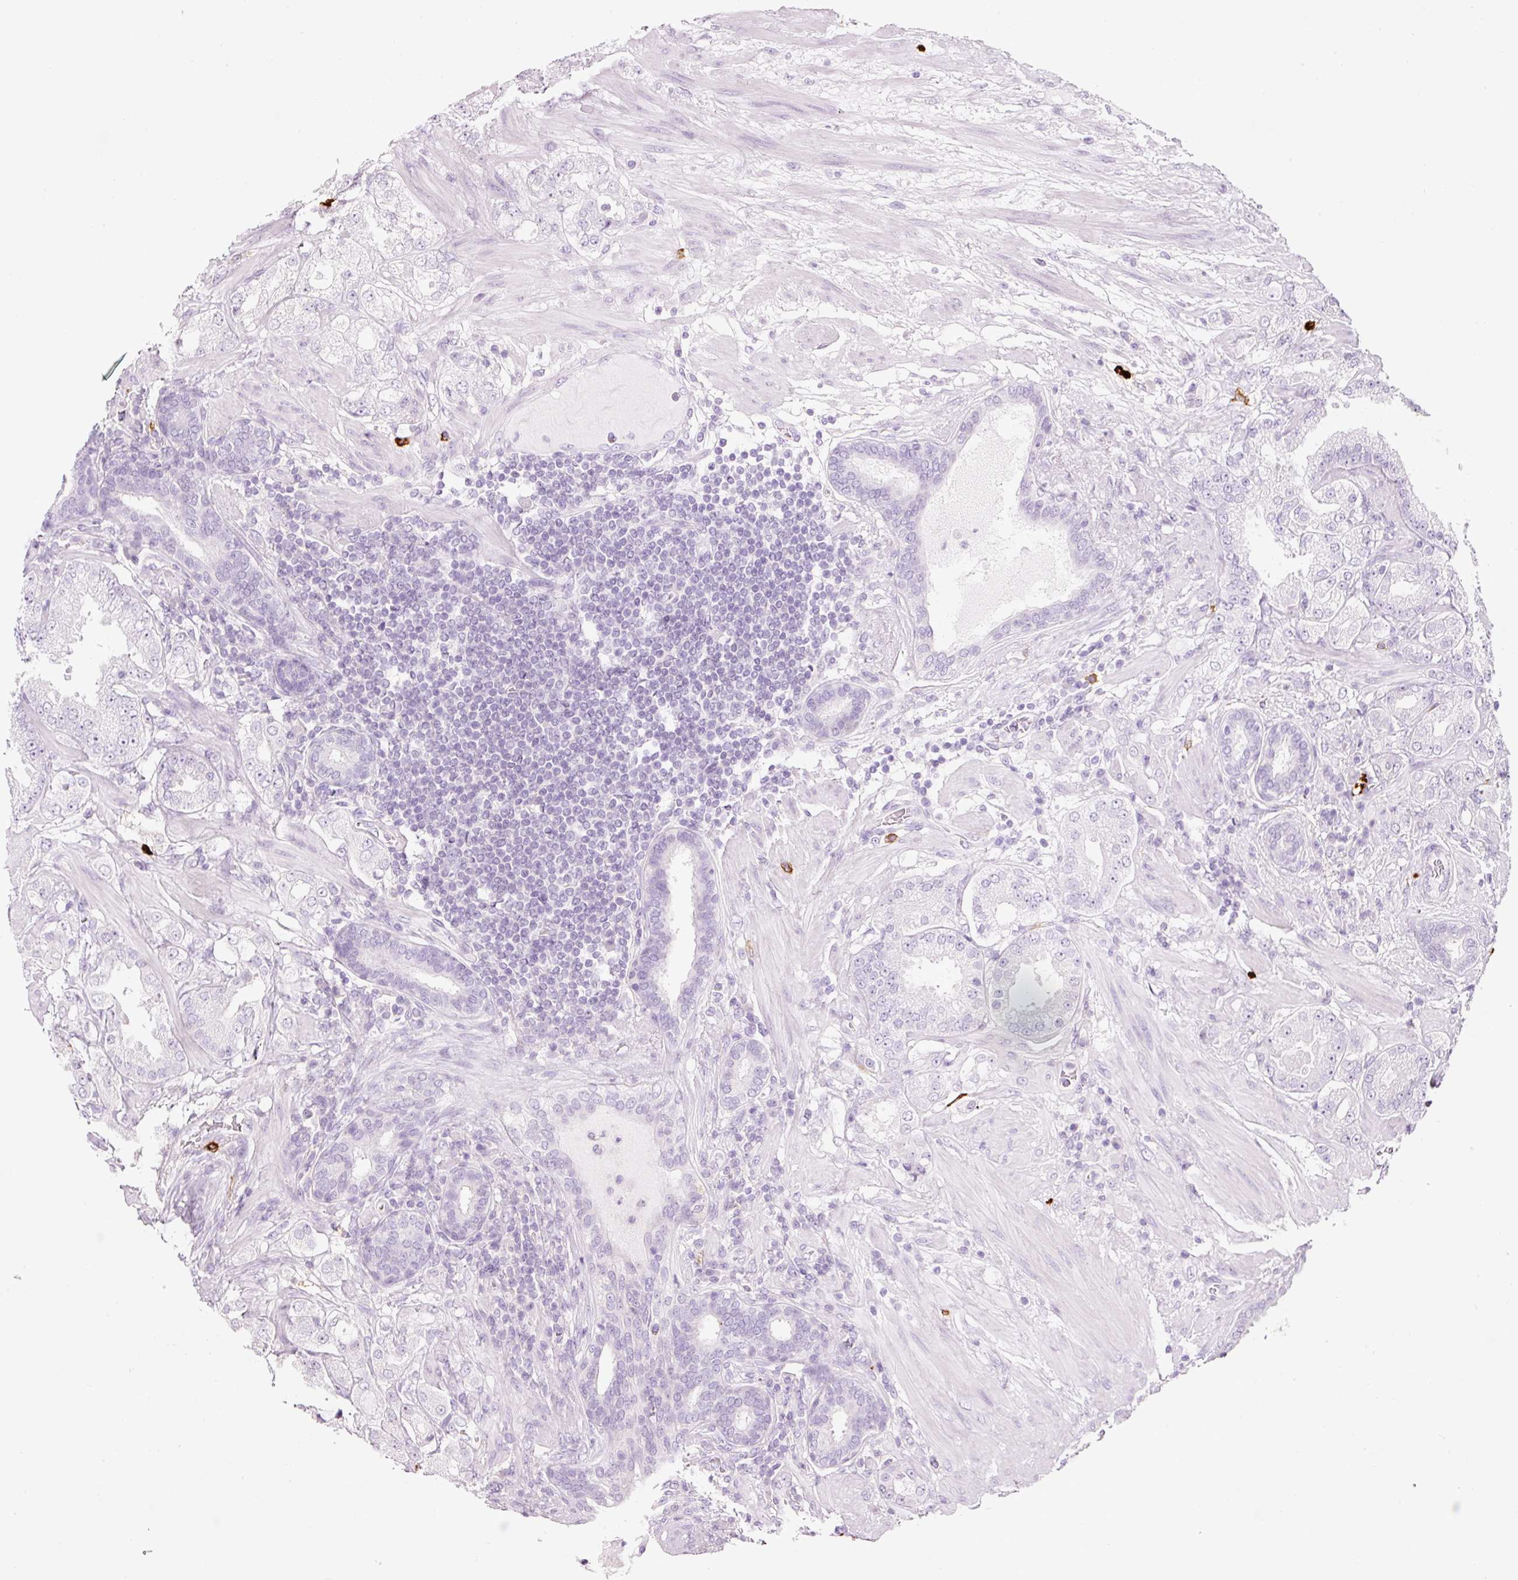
{"staining": {"intensity": "negative", "quantity": "none", "location": "none"}, "tissue": "prostate cancer", "cell_type": "Tumor cells", "image_type": "cancer", "snomed": [{"axis": "morphology", "description": "Adenocarcinoma, High grade"}, {"axis": "topography", "description": "Prostate"}], "caption": "The image reveals no significant positivity in tumor cells of prostate cancer.", "gene": "CMA1", "patient": {"sex": "male", "age": 68}}